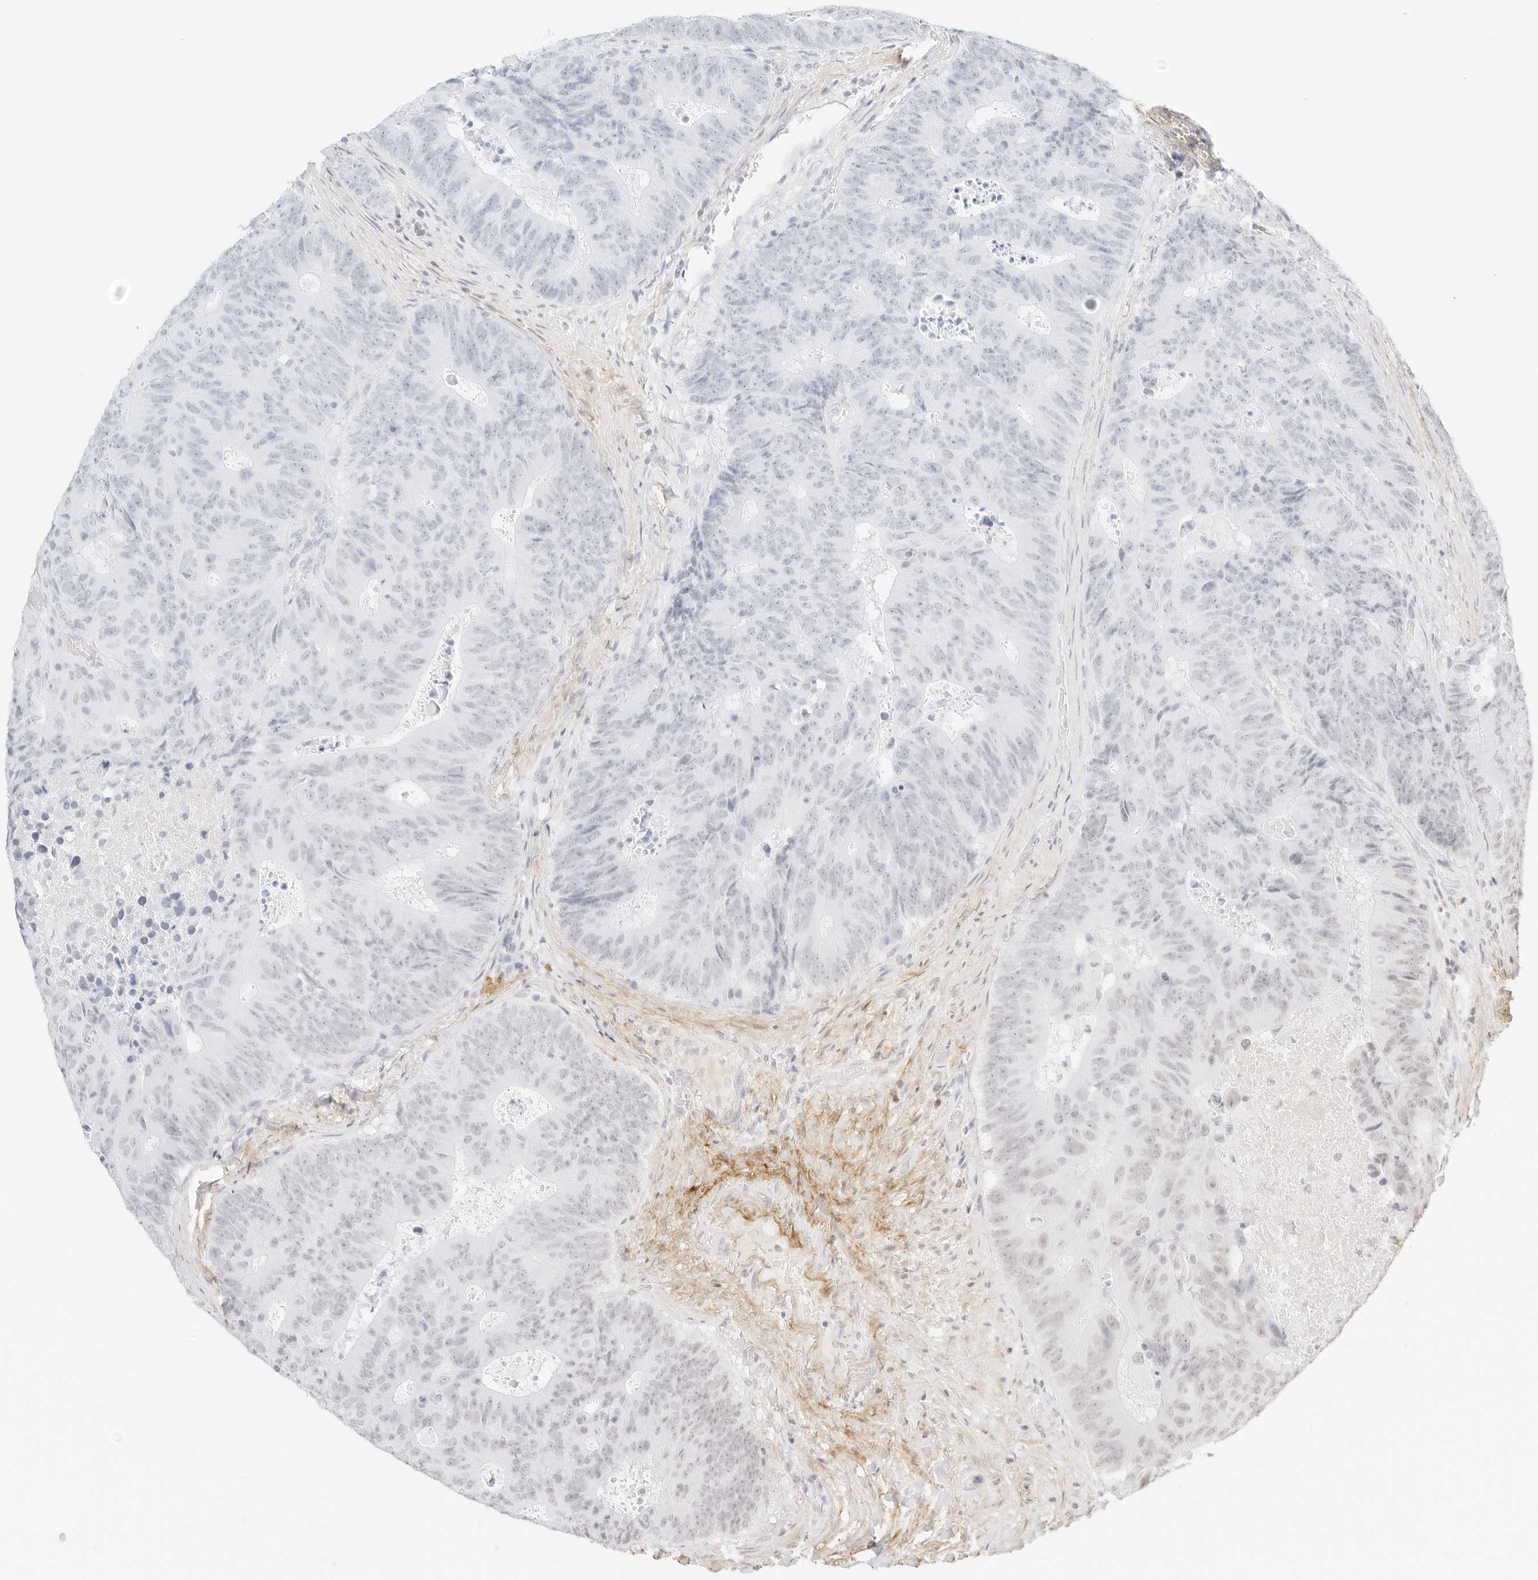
{"staining": {"intensity": "negative", "quantity": "none", "location": "none"}, "tissue": "colorectal cancer", "cell_type": "Tumor cells", "image_type": "cancer", "snomed": [{"axis": "morphology", "description": "Adenocarcinoma, NOS"}, {"axis": "topography", "description": "Colon"}], "caption": "A high-resolution photomicrograph shows immunohistochemistry staining of colorectal cancer (adenocarcinoma), which exhibits no significant expression in tumor cells.", "gene": "FBLN5", "patient": {"sex": "male", "age": 87}}